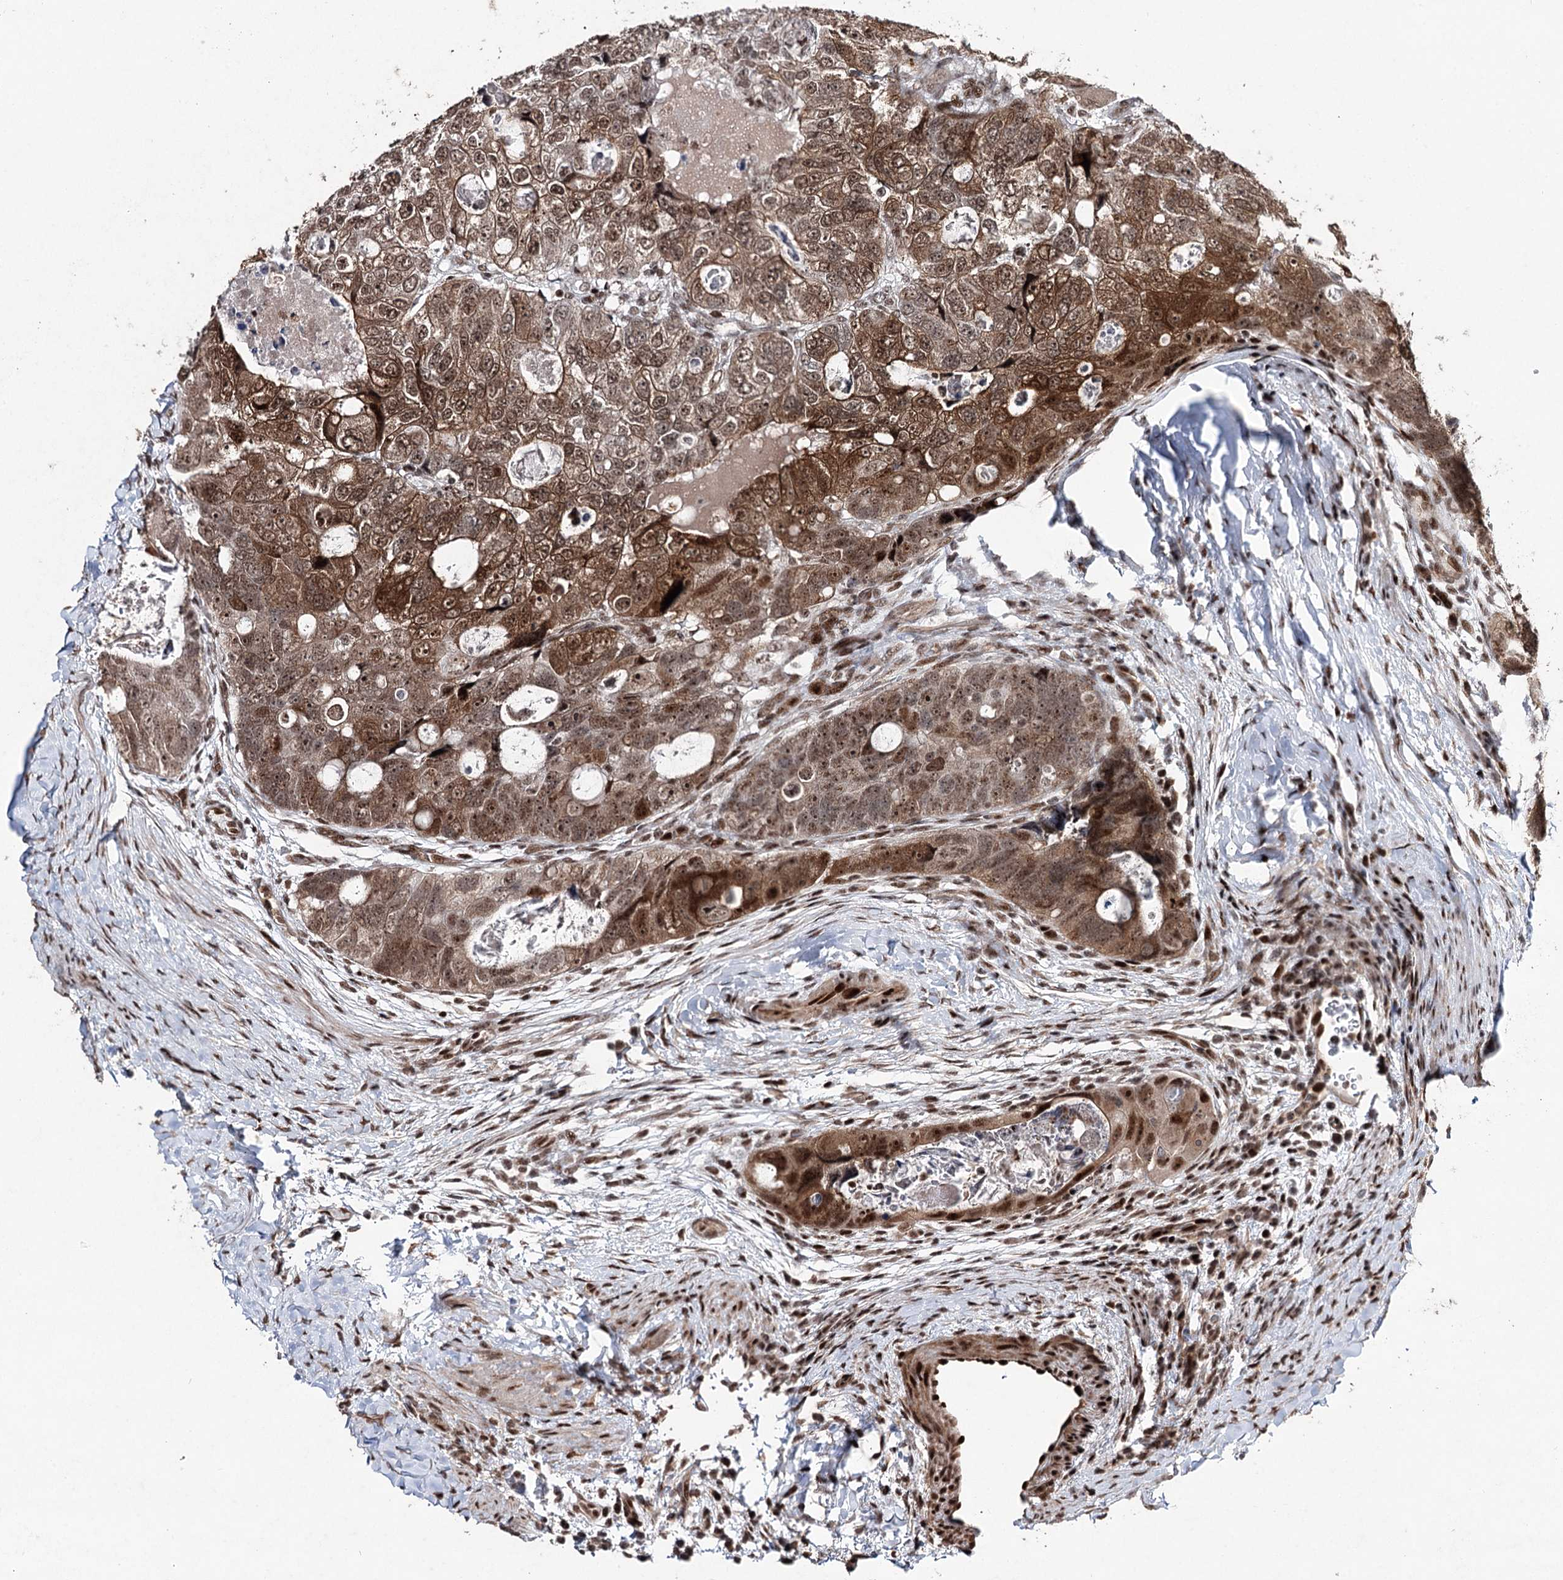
{"staining": {"intensity": "strong", "quantity": ">75%", "location": "cytoplasmic/membranous,nuclear"}, "tissue": "colorectal cancer", "cell_type": "Tumor cells", "image_type": "cancer", "snomed": [{"axis": "morphology", "description": "Adenocarcinoma, NOS"}, {"axis": "topography", "description": "Rectum"}], "caption": "Approximately >75% of tumor cells in human colorectal cancer (adenocarcinoma) reveal strong cytoplasmic/membranous and nuclear protein expression as visualized by brown immunohistochemical staining.", "gene": "PDCD4", "patient": {"sex": "male", "age": 59}}